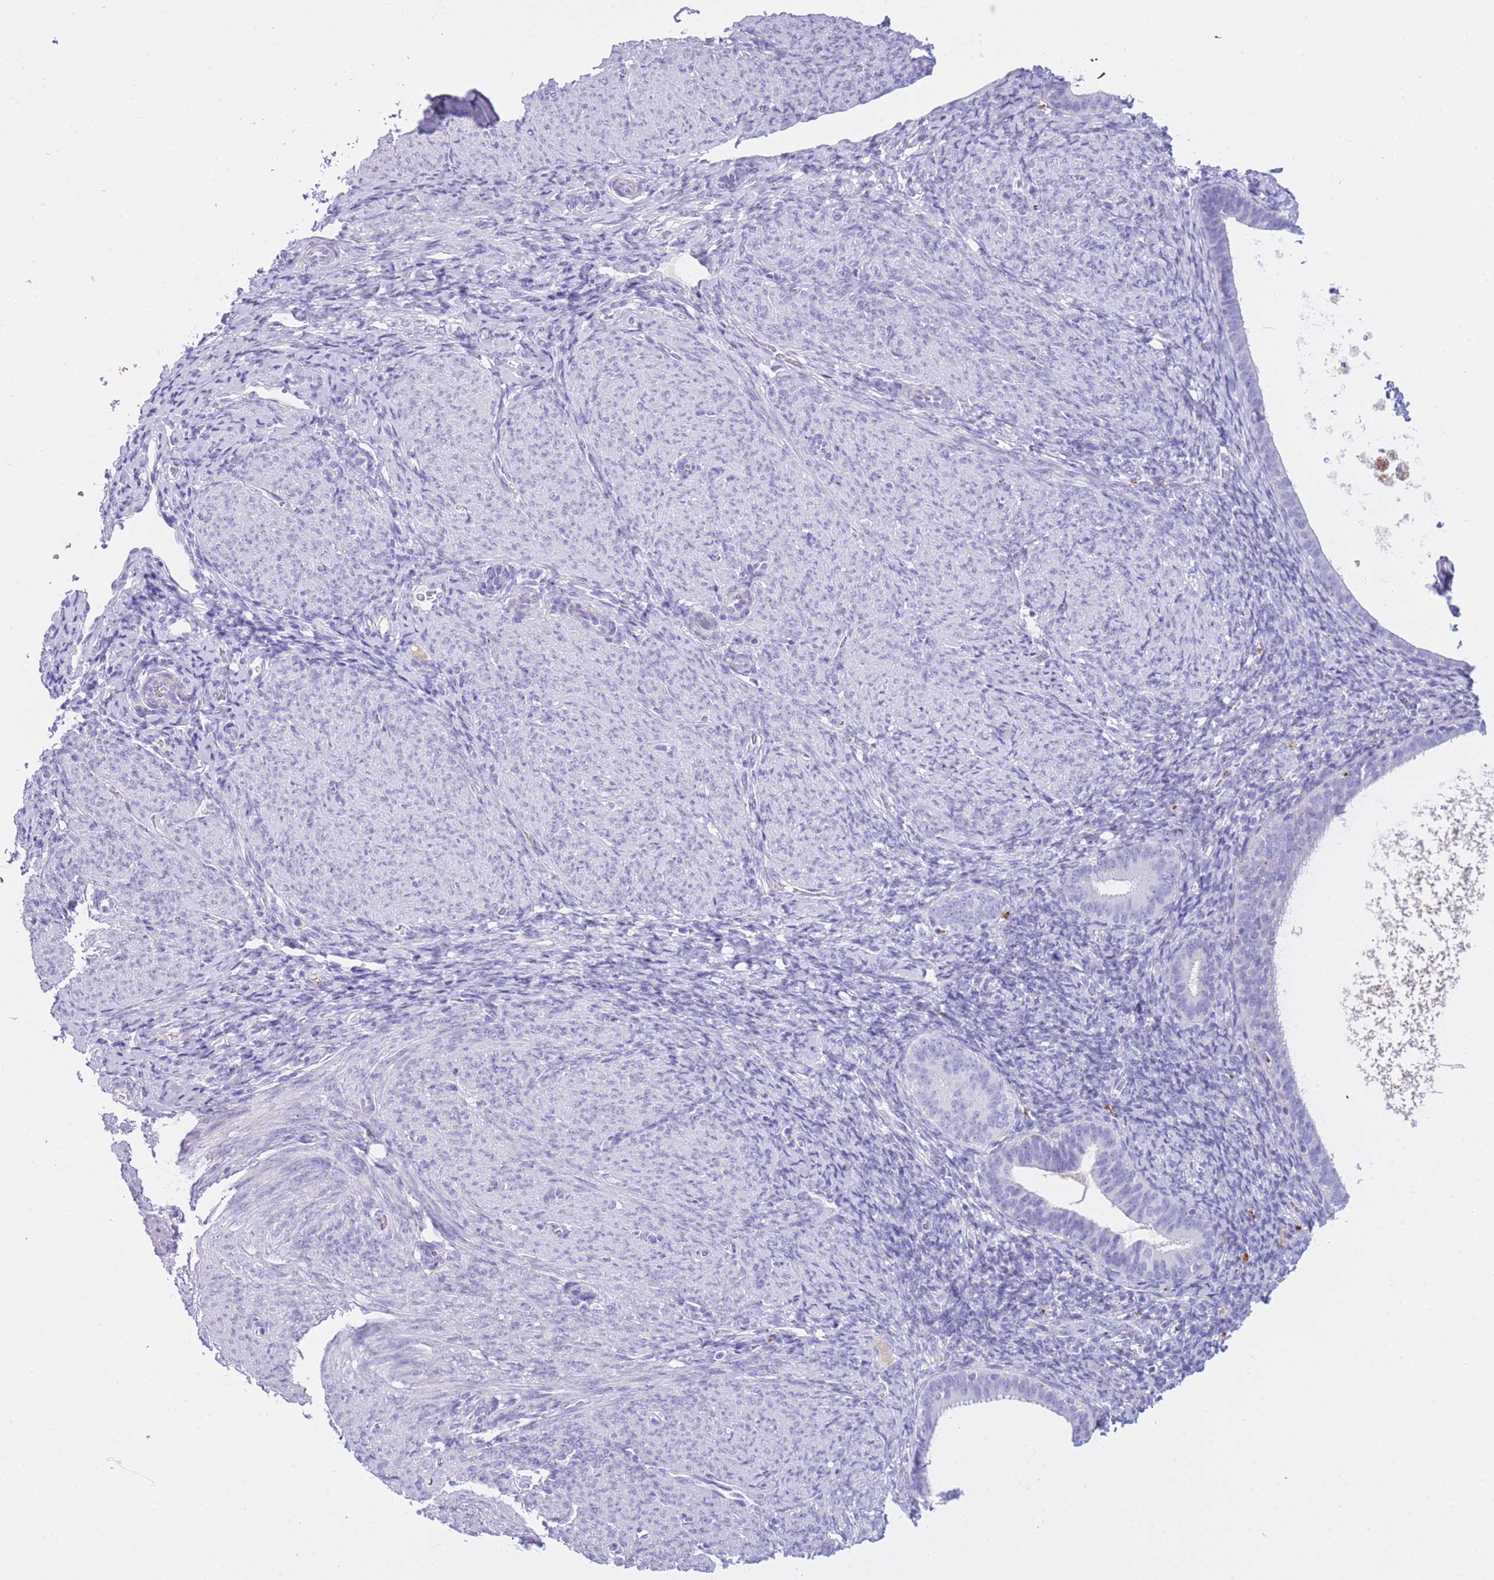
{"staining": {"intensity": "negative", "quantity": "none", "location": "none"}, "tissue": "endometrium", "cell_type": "Cells in endometrial stroma", "image_type": "normal", "snomed": [{"axis": "morphology", "description": "Normal tissue, NOS"}, {"axis": "topography", "description": "Endometrium"}], "caption": "This is an IHC image of benign endometrium. There is no staining in cells in endometrial stroma.", "gene": "PLBD1", "patient": {"sex": "female", "age": 65}}